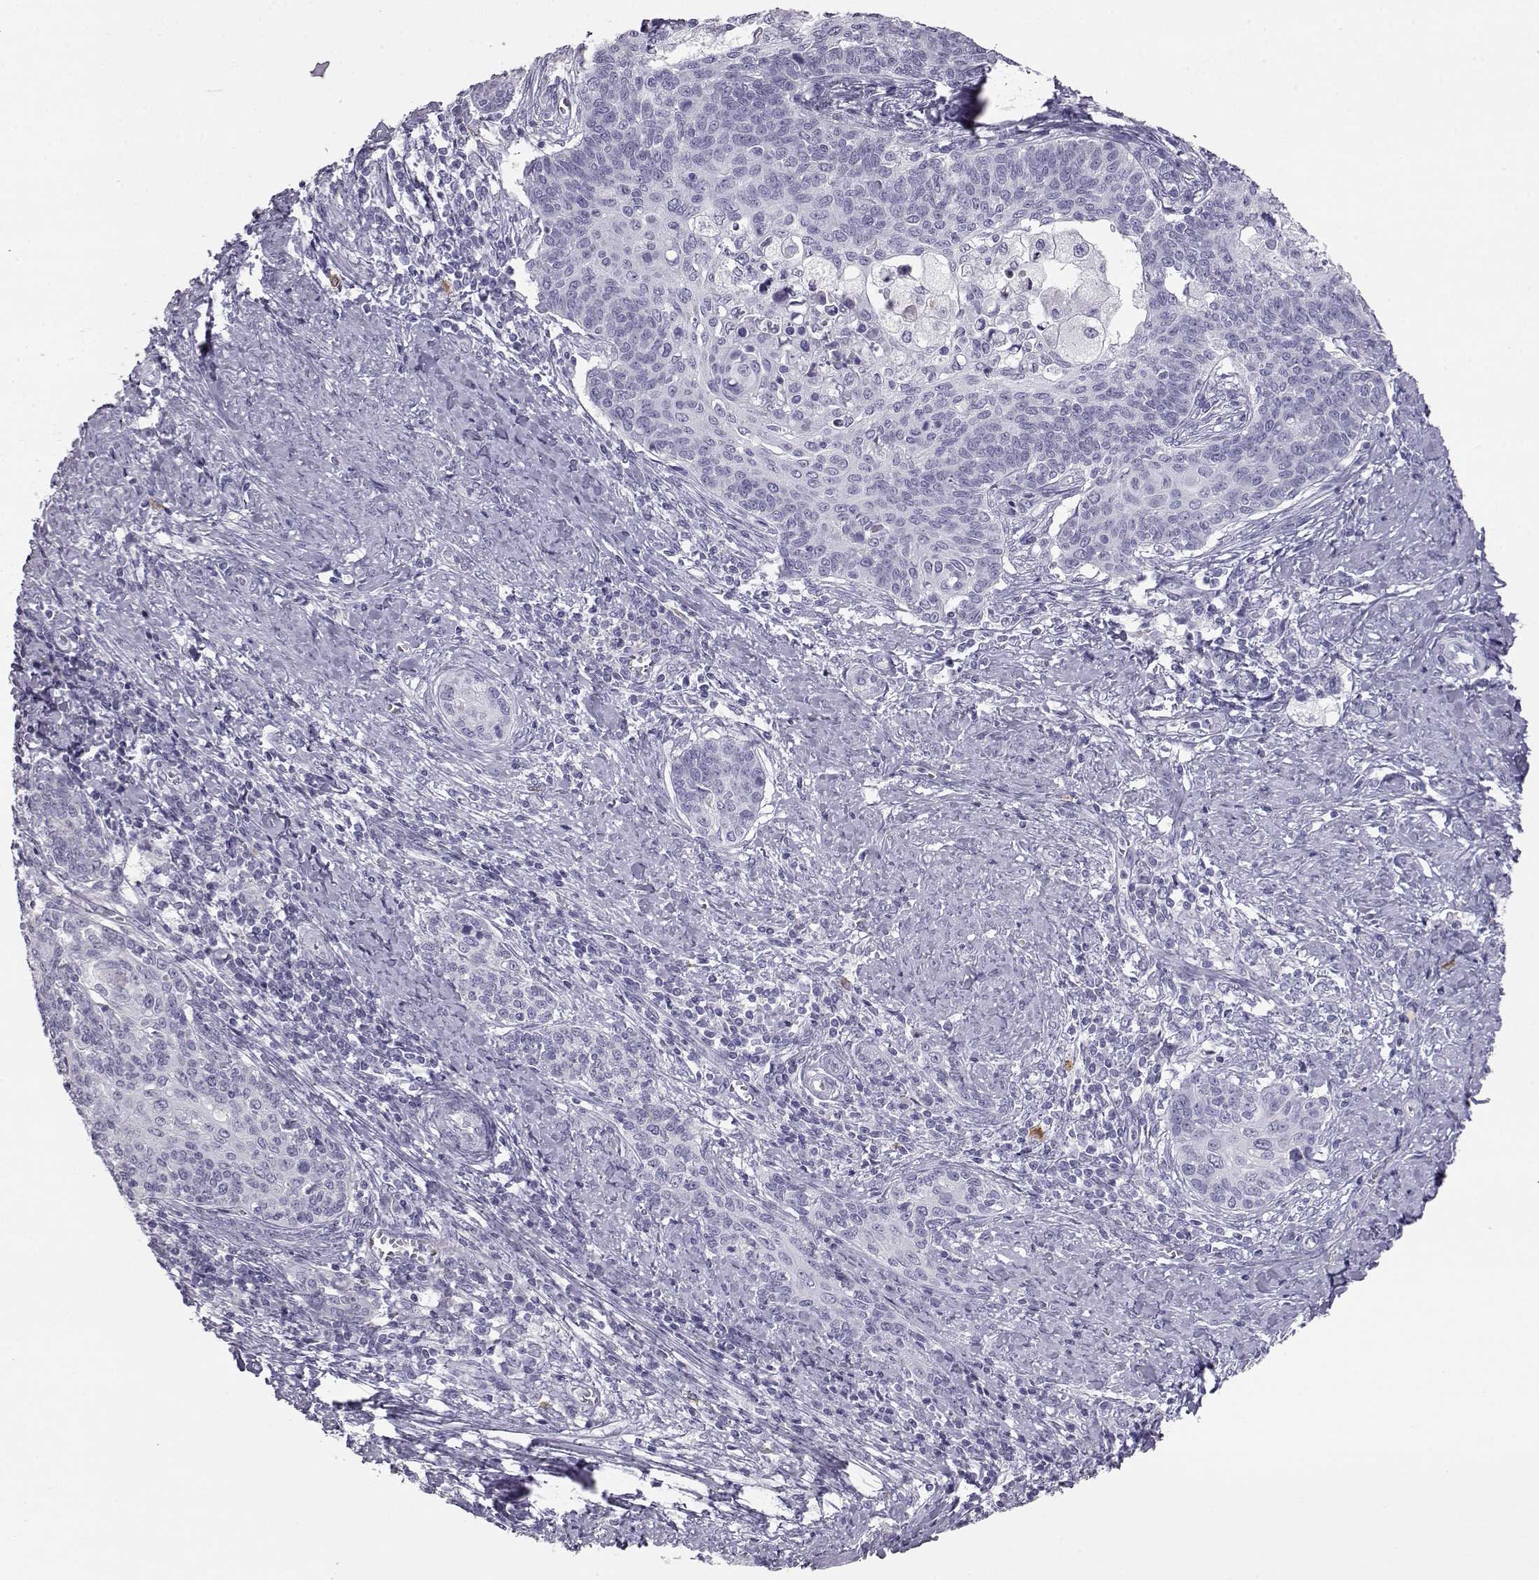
{"staining": {"intensity": "negative", "quantity": "none", "location": "none"}, "tissue": "cervical cancer", "cell_type": "Tumor cells", "image_type": "cancer", "snomed": [{"axis": "morphology", "description": "Squamous cell carcinoma, NOS"}, {"axis": "topography", "description": "Cervix"}], "caption": "Cervical squamous cell carcinoma stained for a protein using immunohistochemistry shows no expression tumor cells.", "gene": "ITLN2", "patient": {"sex": "female", "age": 39}}